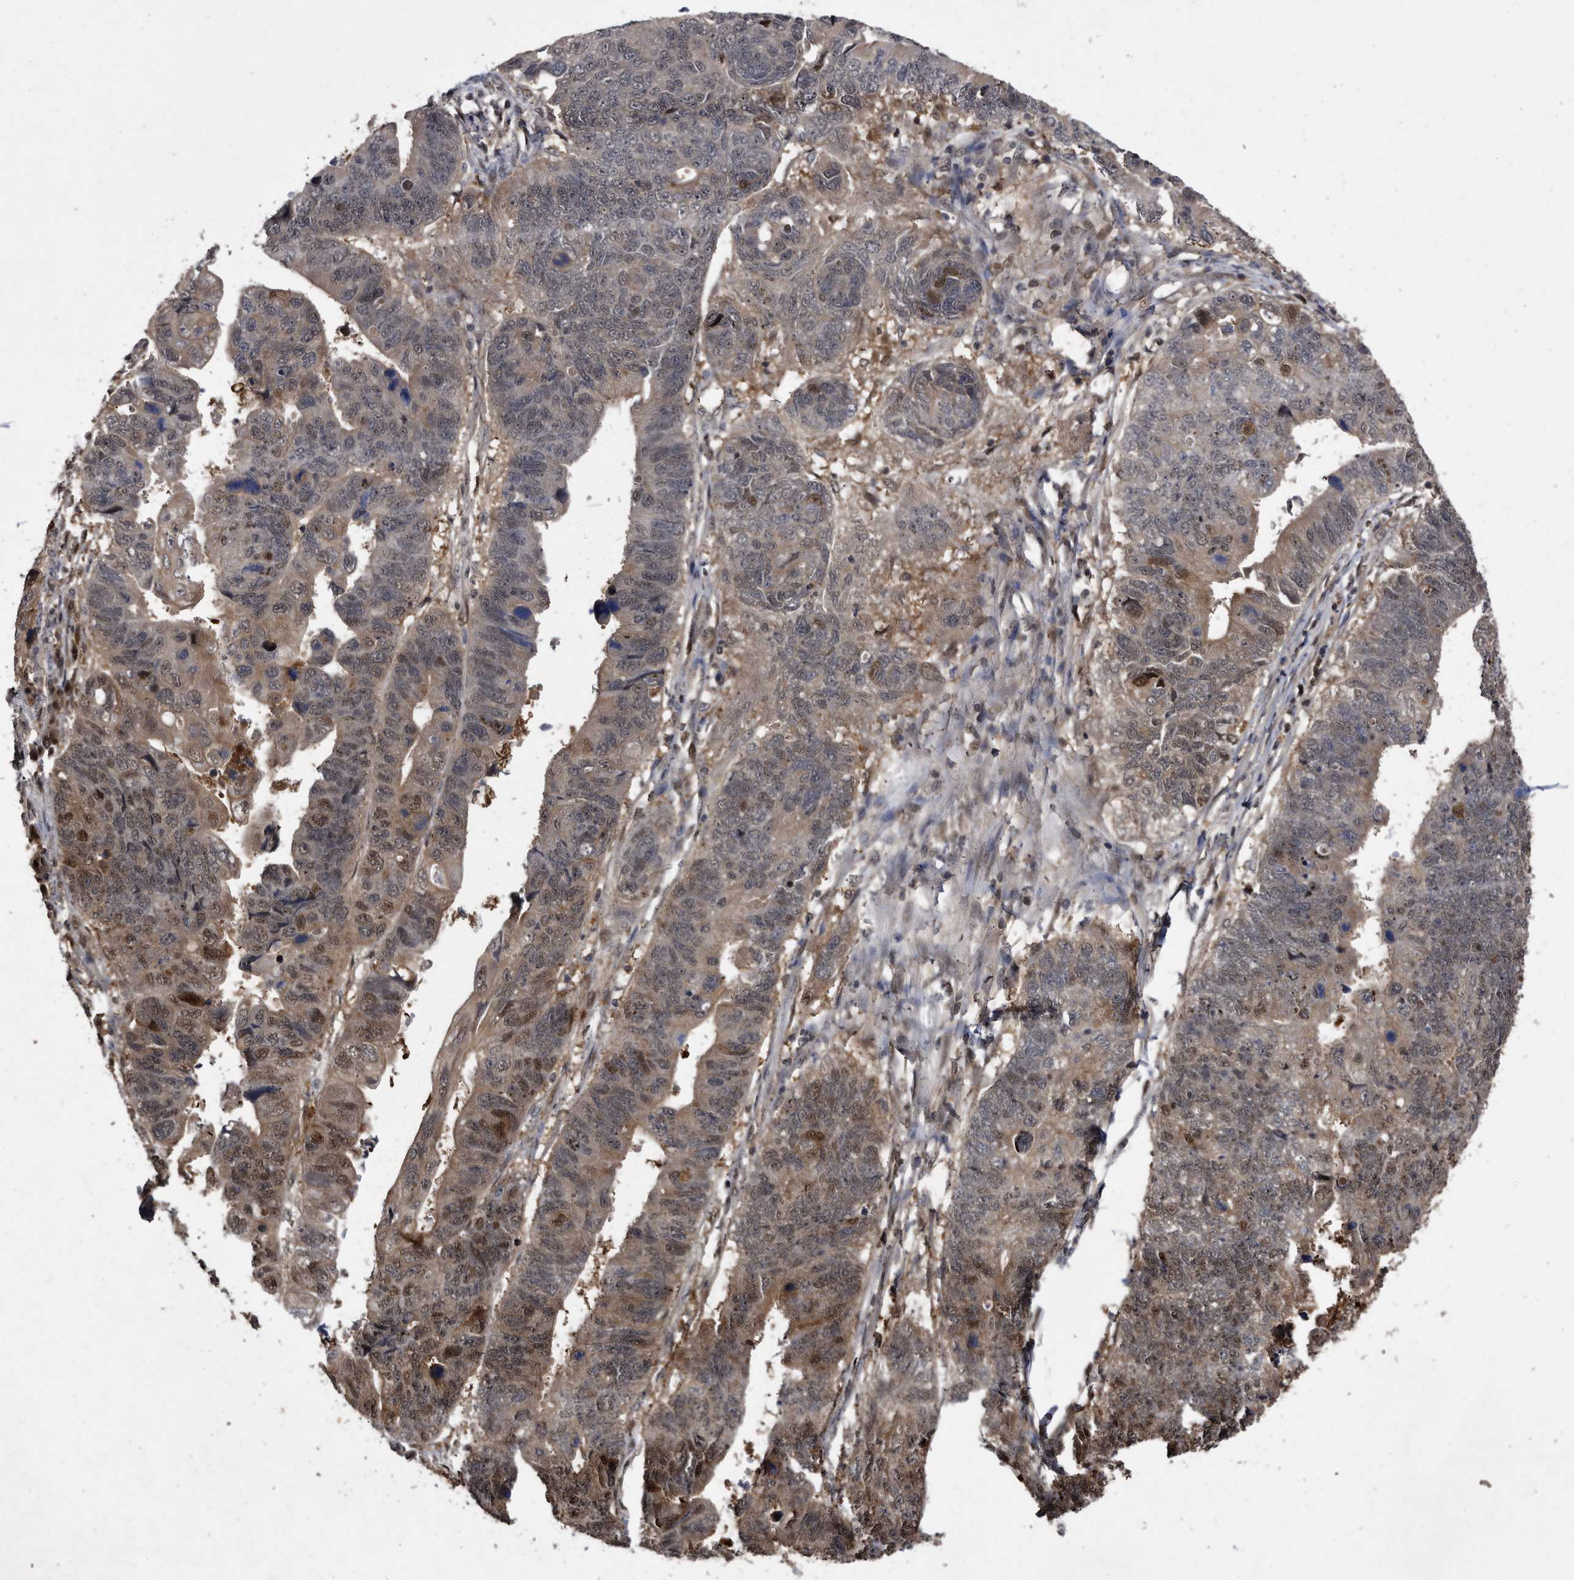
{"staining": {"intensity": "moderate", "quantity": "25%-75%", "location": "cytoplasmic/membranous,nuclear"}, "tissue": "stomach cancer", "cell_type": "Tumor cells", "image_type": "cancer", "snomed": [{"axis": "morphology", "description": "Adenocarcinoma, NOS"}, {"axis": "topography", "description": "Stomach"}], "caption": "Stomach cancer stained for a protein (brown) demonstrates moderate cytoplasmic/membranous and nuclear positive staining in approximately 25%-75% of tumor cells.", "gene": "RAD23B", "patient": {"sex": "male", "age": 59}}